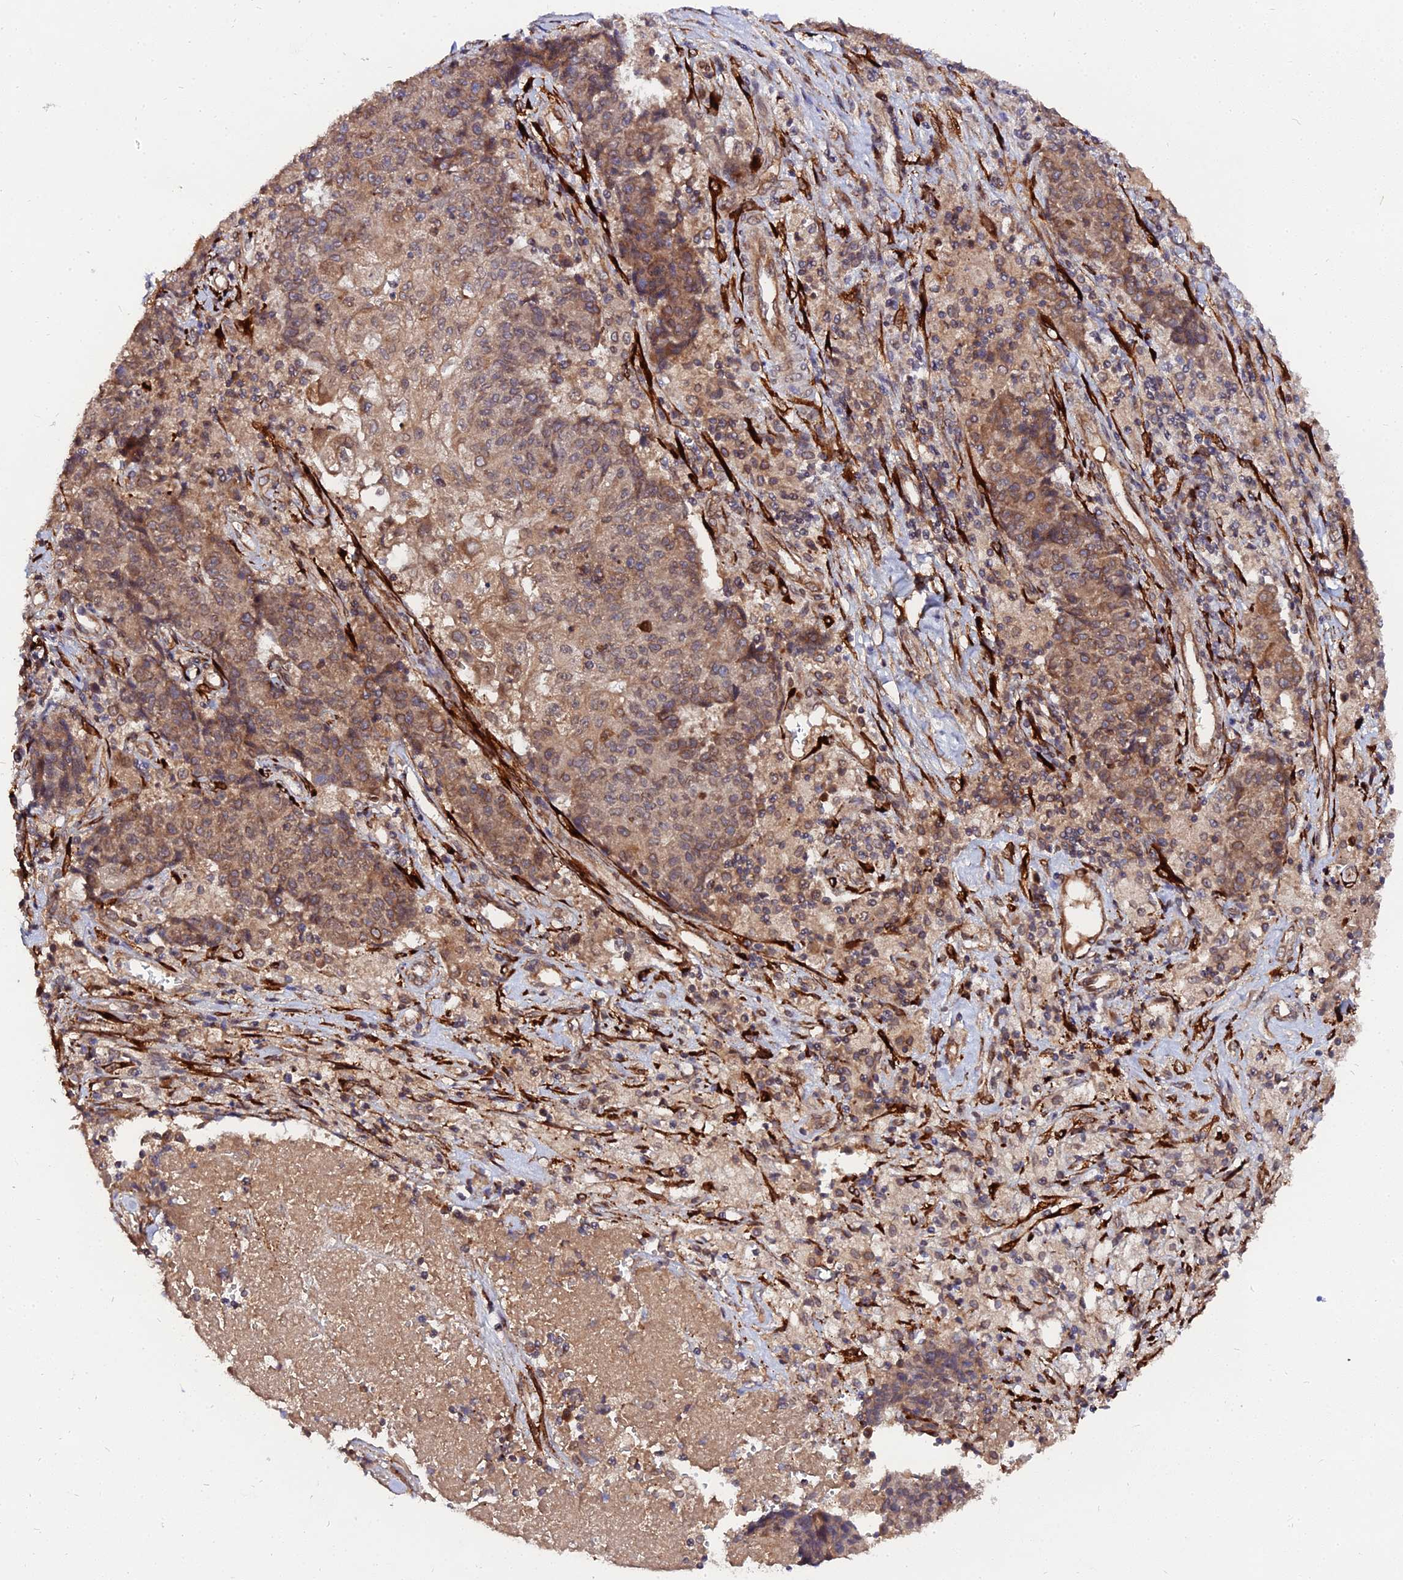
{"staining": {"intensity": "moderate", "quantity": ">75%", "location": "cytoplasmic/membranous"}, "tissue": "ovarian cancer", "cell_type": "Tumor cells", "image_type": "cancer", "snomed": [{"axis": "morphology", "description": "Carcinoma, endometroid"}, {"axis": "topography", "description": "Ovary"}], "caption": "Immunohistochemistry (IHC) micrograph of neoplastic tissue: ovarian endometroid carcinoma stained using immunohistochemistry (IHC) displays medium levels of moderate protein expression localized specifically in the cytoplasmic/membranous of tumor cells, appearing as a cytoplasmic/membranous brown color.", "gene": "PDE4D", "patient": {"sex": "female", "age": 42}}